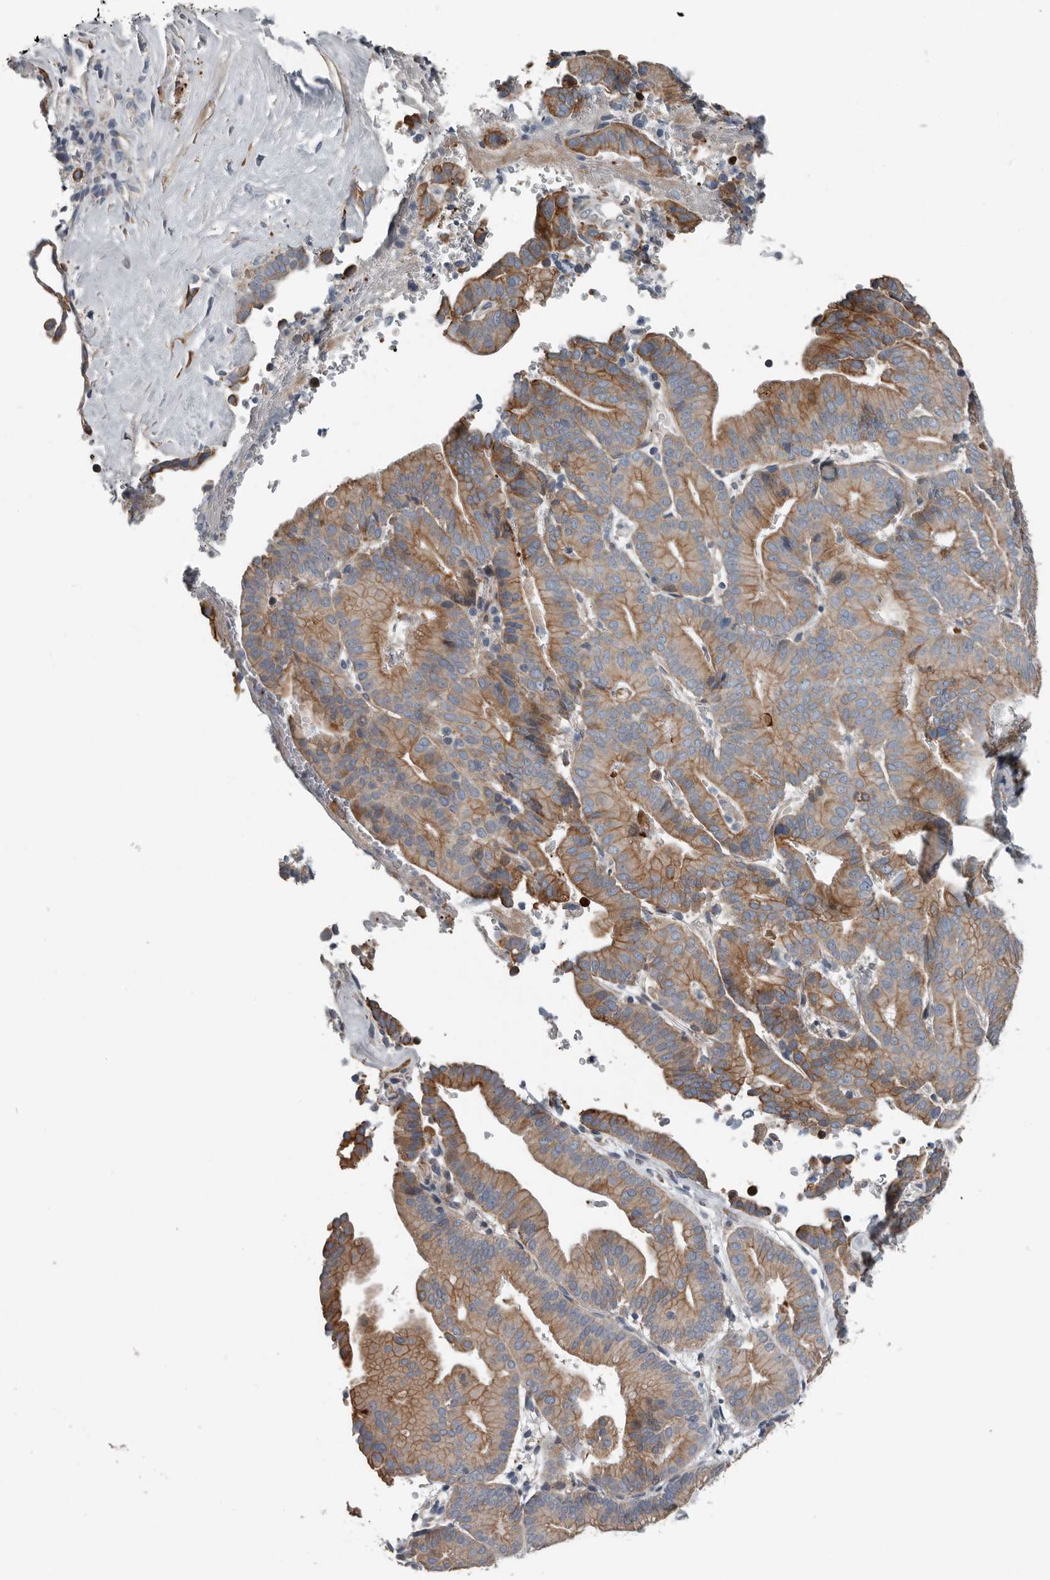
{"staining": {"intensity": "moderate", "quantity": ">75%", "location": "cytoplasmic/membranous"}, "tissue": "liver cancer", "cell_type": "Tumor cells", "image_type": "cancer", "snomed": [{"axis": "morphology", "description": "Cholangiocarcinoma"}, {"axis": "topography", "description": "Liver"}], "caption": "A brown stain highlights moderate cytoplasmic/membranous staining of a protein in liver cancer tumor cells.", "gene": "DPY19L4", "patient": {"sex": "female", "age": 75}}